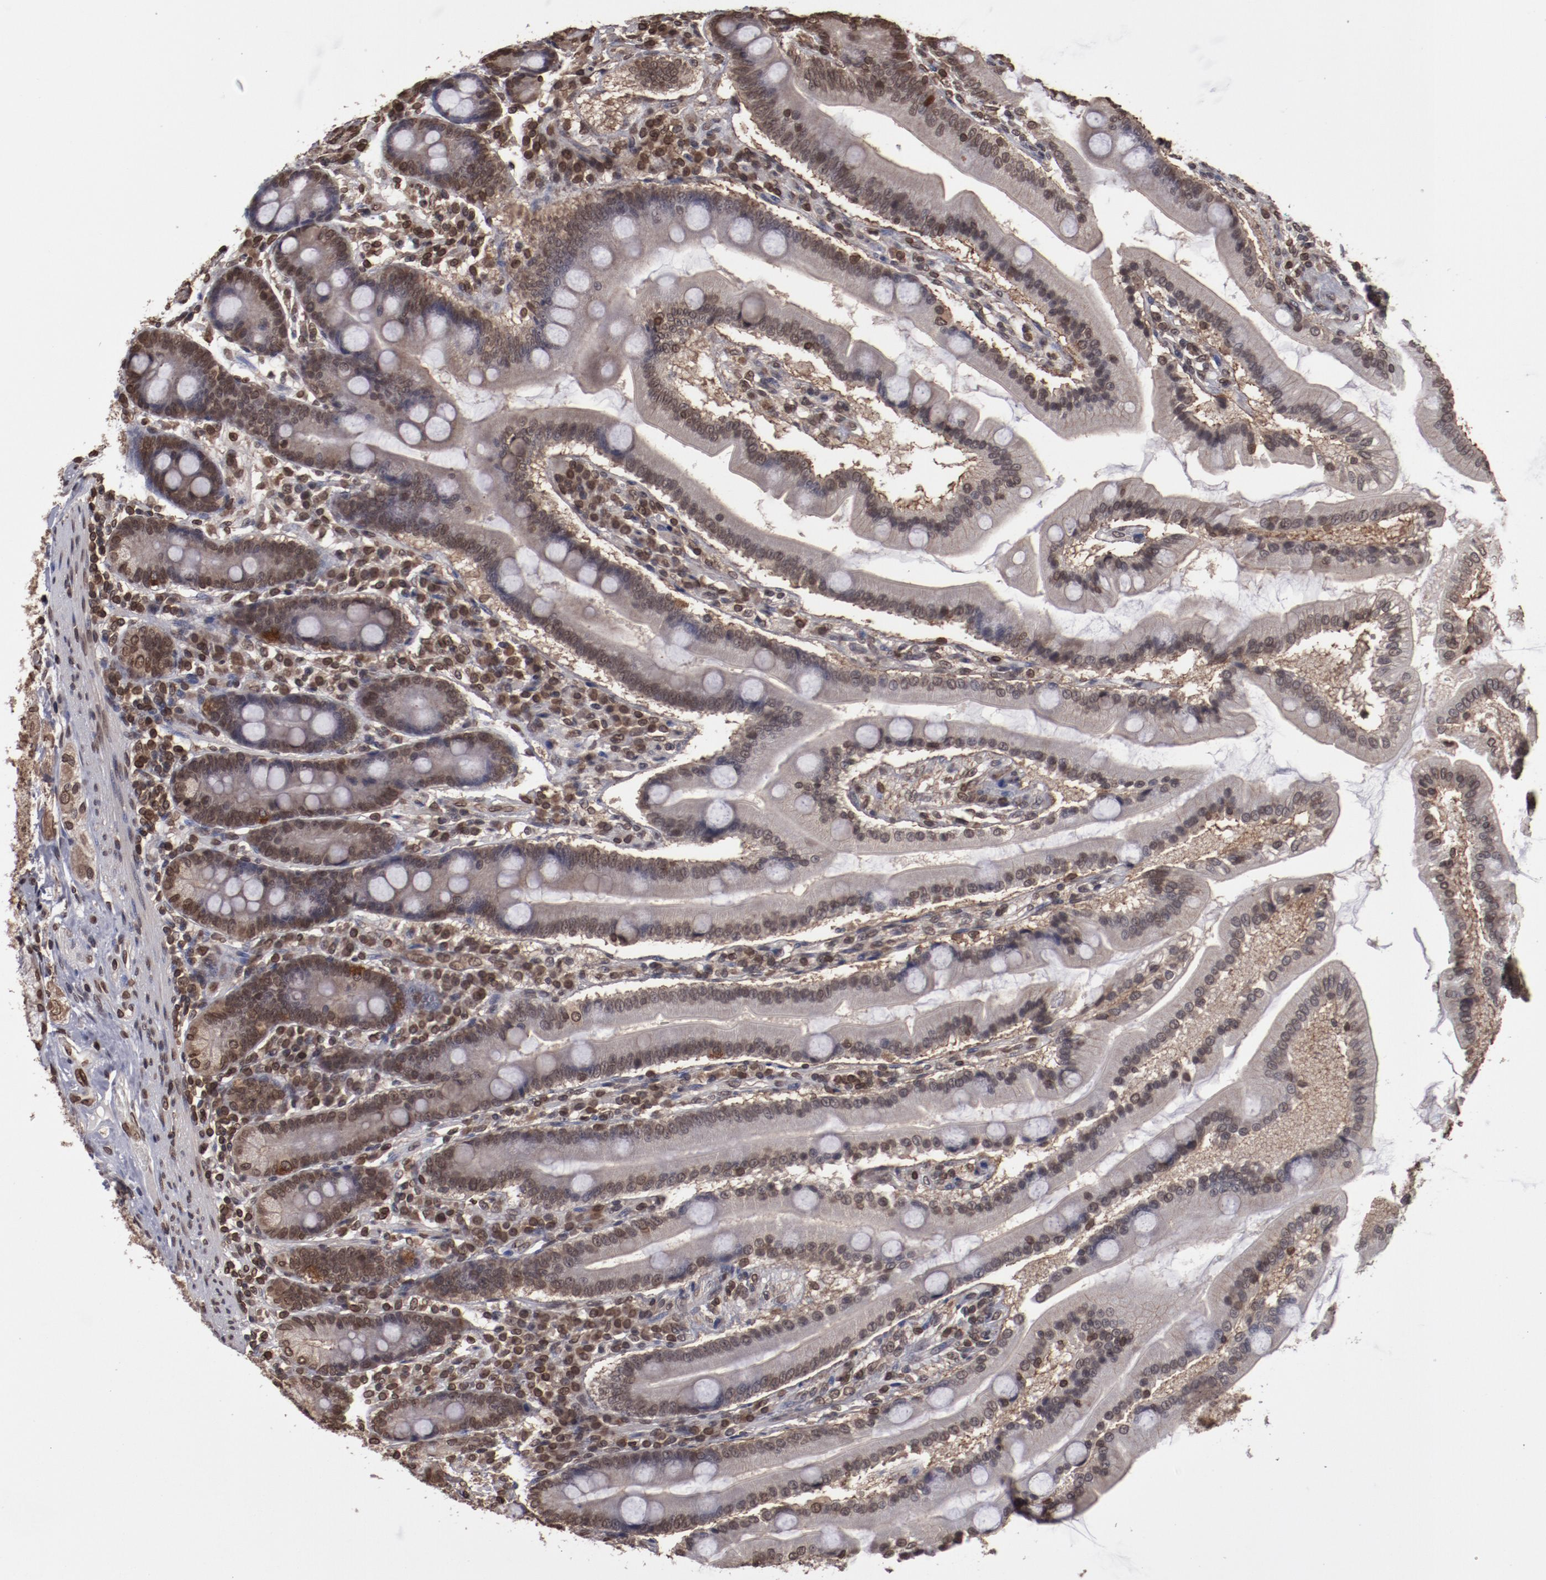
{"staining": {"intensity": "strong", "quantity": ">75%", "location": "nuclear"}, "tissue": "duodenum", "cell_type": "Glandular cells", "image_type": "normal", "snomed": [{"axis": "morphology", "description": "Normal tissue, NOS"}, {"axis": "topography", "description": "Duodenum"}], "caption": "Immunohistochemistry (IHC) photomicrograph of unremarkable human duodenum stained for a protein (brown), which displays high levels of strong nuclear staining in about >75% of glandular cells.", "gene": "AKT1", "patient": {"sex": "female", "age": 64}}